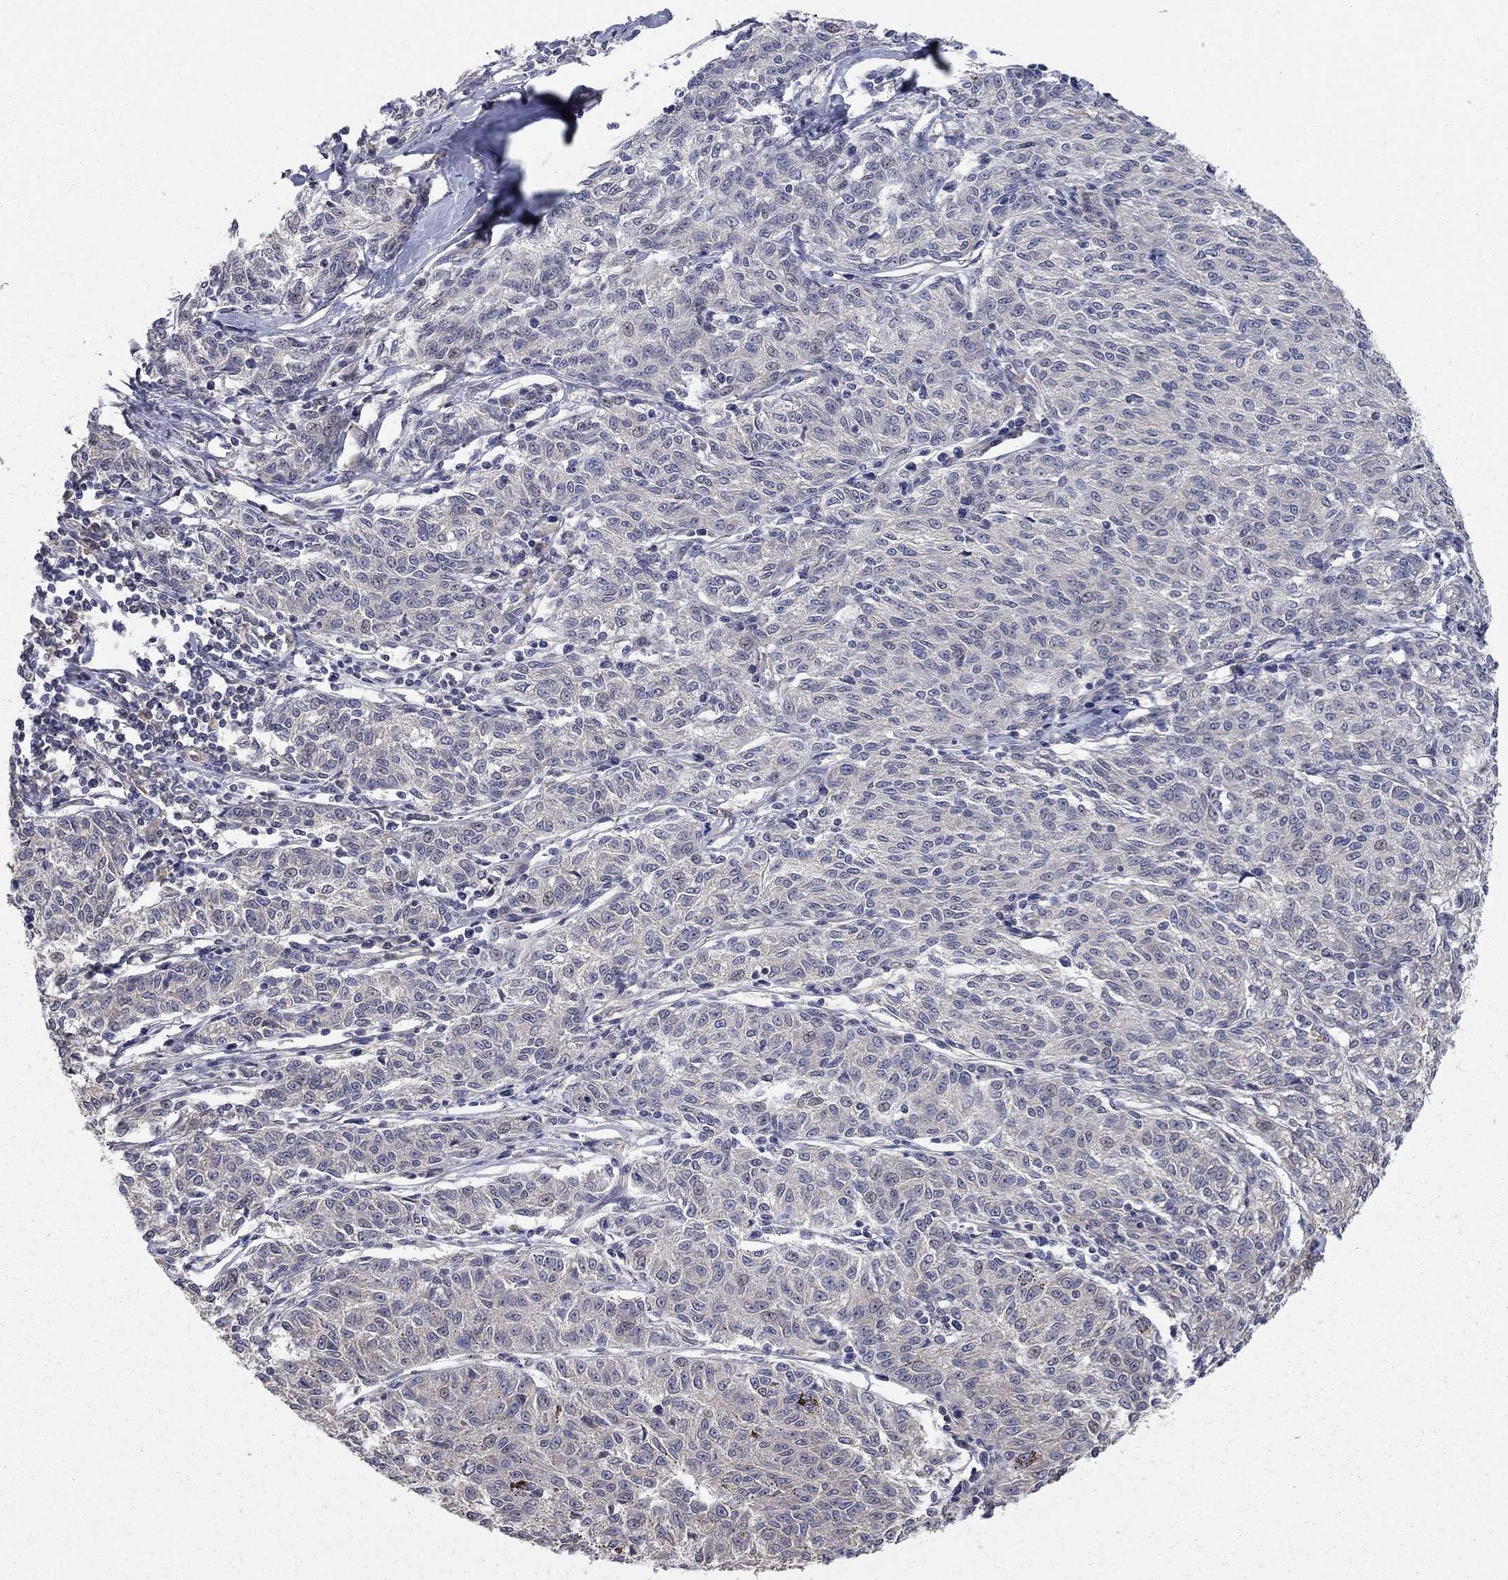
{"staining": {"intensity": "negative", "quantity": "none", "location": "none"}, "tissue": "melanoma", "cell_type": "Tumor cells", "image_type": "cancer", "snomed": [{"axis": "morphology", "description": "Malignant melanoma, NOS"}, {"axis": "topography", "description": "Skin"}], "caption": "DAB immunohistochemical staining of malignant melanoma exhibits no significant positivity in tumor cells. The staining is performed using DAB brown chromogen with nuclei counter-stained in using hematoxylin.", "gene": "WASF3", "patient": {"sex": "female", "age": 72}}